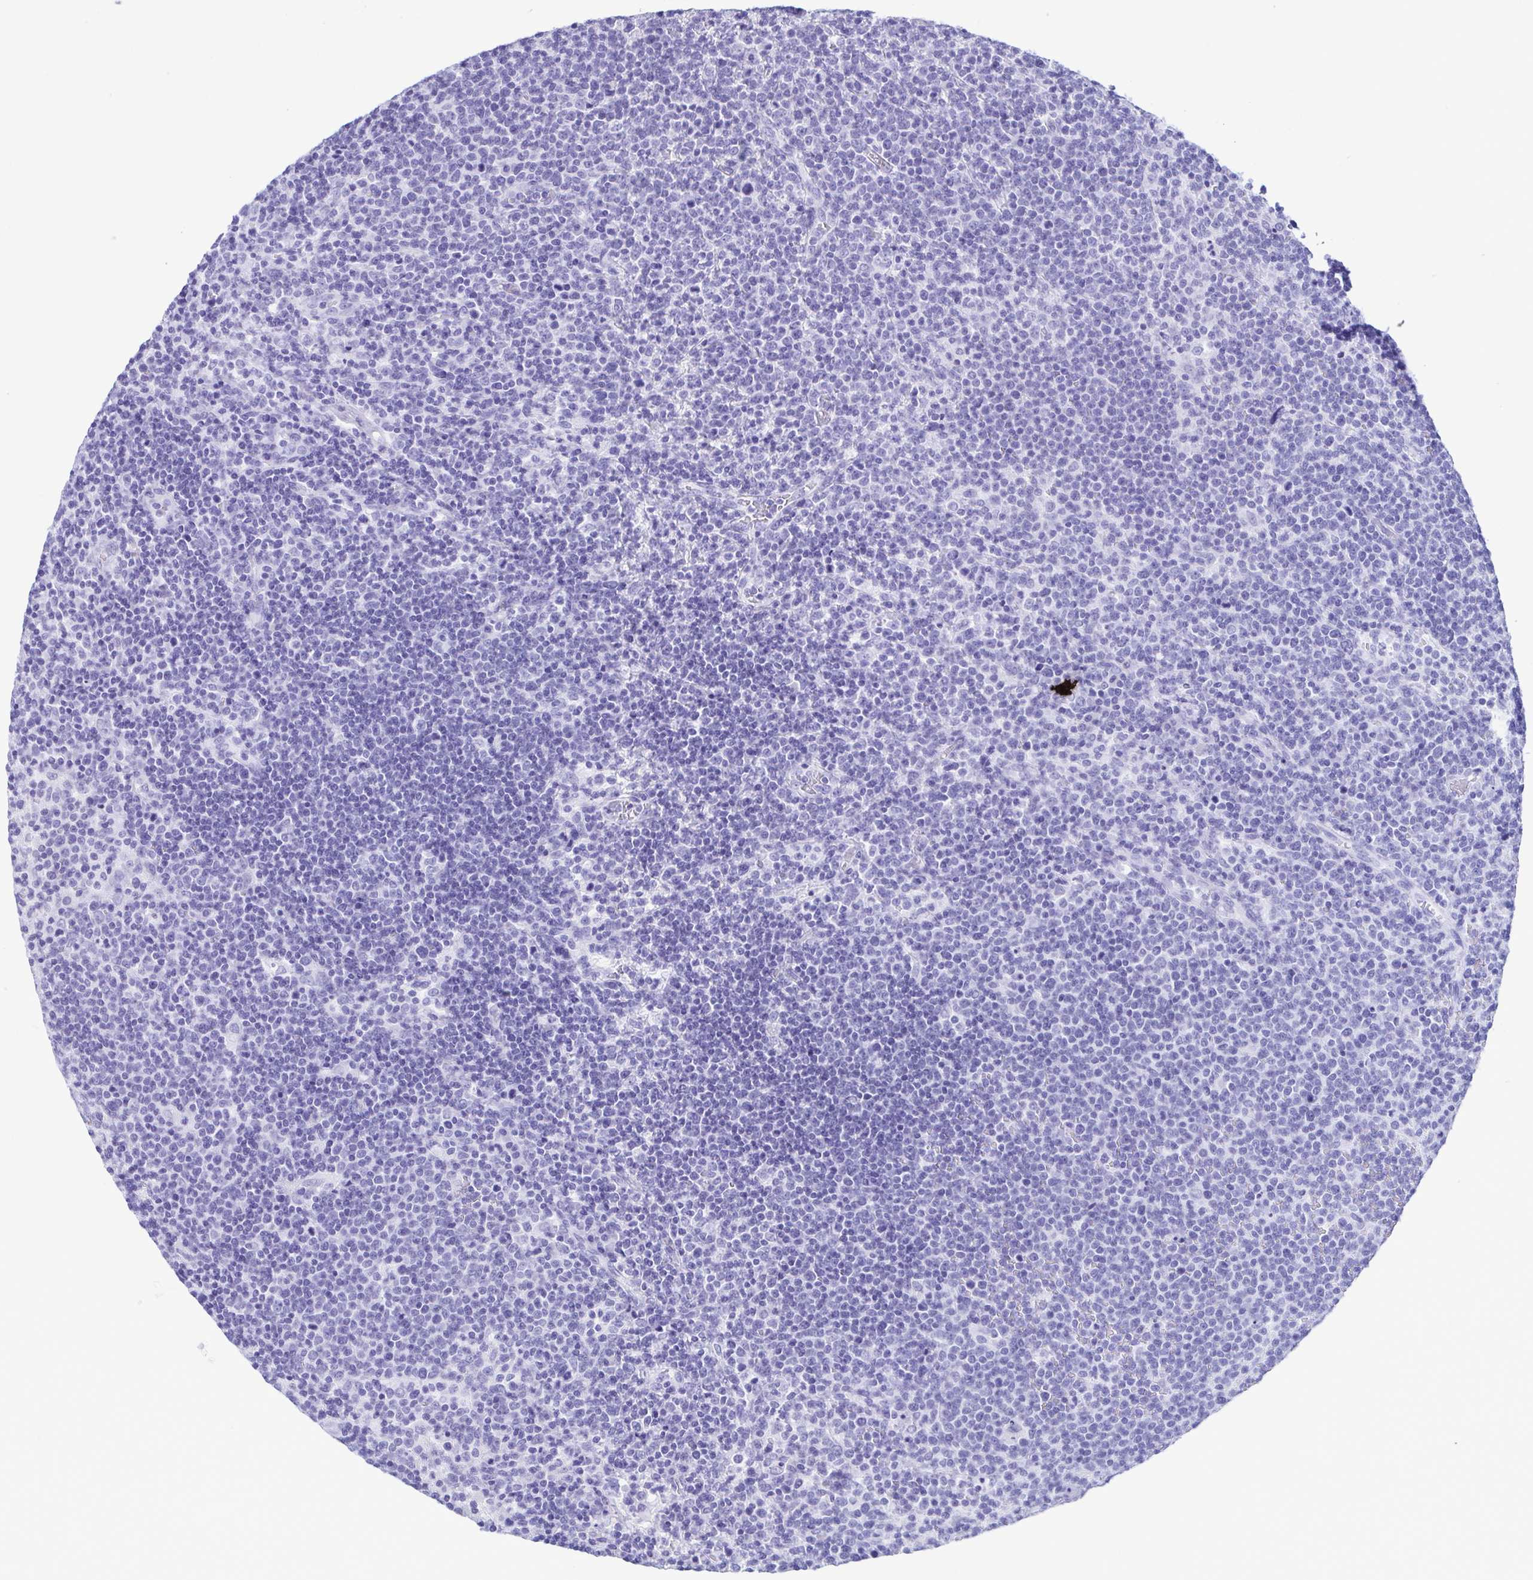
{"staining": {"intensity": "negative", "quantity": "none", "location": "none"}, "tissue": "lymphoma", "cell_type": "Tumor cells", "image_type": "cancer", "snomed": [{"axis": "morphology", "description": "Malignant lymphoma, non-Hodgkin's type, High grade"}, {"axis": "topography", "description": "Lymph node"}], "caption": "An image of high-grade malignant lymphoma, non-Hodgkin's type stained for a protein shows no brown staining in tumor cells.", "gene": "CBY2", "patient": {"sex": "male", "age": 61}}